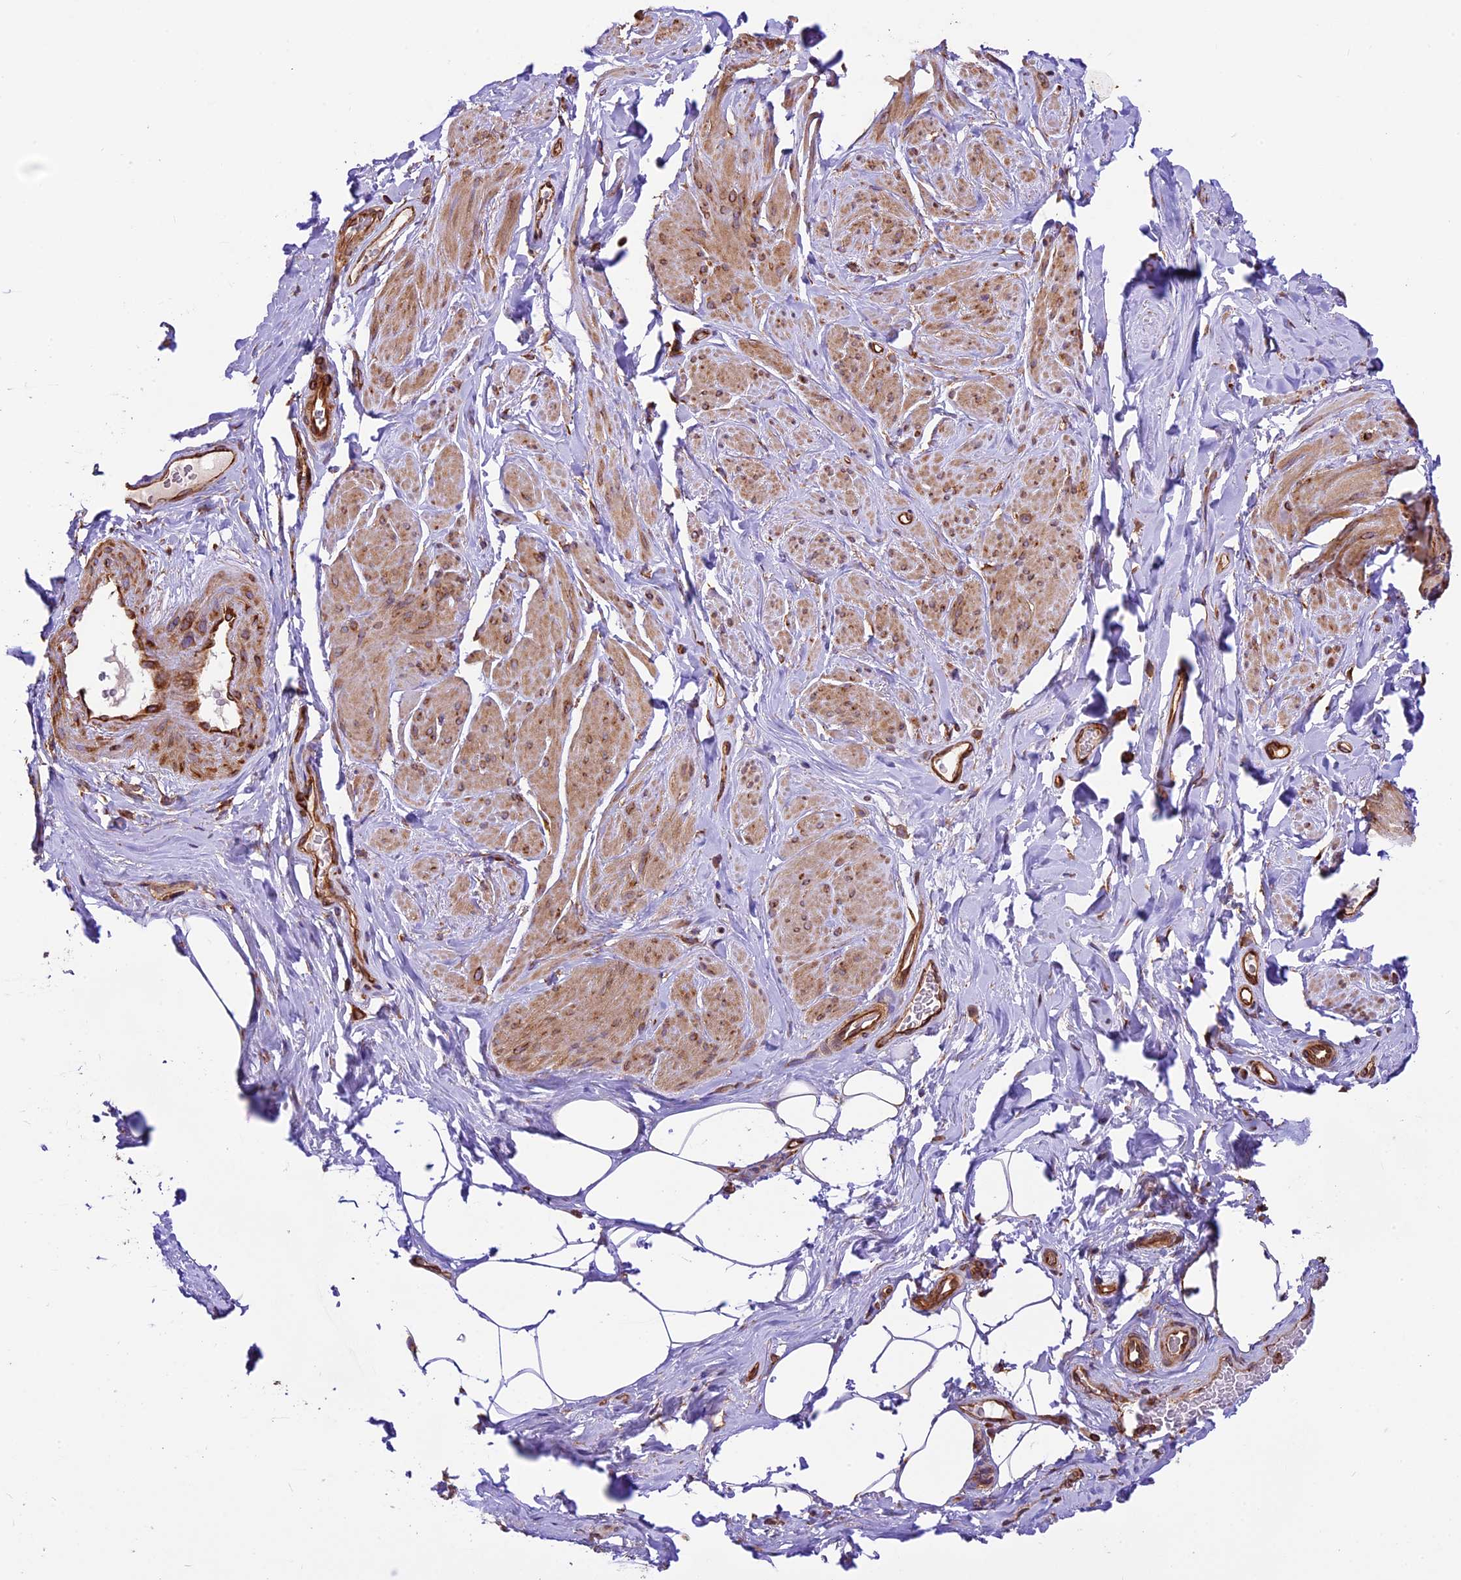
{"staining": {"intensity": "moderate", "quantity": "25%-75%", "location": "cytoplasmic/membranous"}, "tissue": "smooth muscle", "cell_type": "Smooth muscle cells", "image_type": "normal", "snomed": [{"axis": "morphology", "description": "Normal tissue, NOS"}, {"axis": "topography", "description": "Smooth muscle"}, {"axis": "topography", "description": "Peripheral nerve tissue"}], "caption": "Smooth muscle was stained to show a protein in brown. There is medium levels of moderate cytoplasmic/membranous expression in about 25%-75% of smooth muscle cells. (Brightfield microscopy of DAB IHC at high magnification).", "gene": "KARS1", "patient": {"sex": "male", "age": 69}}